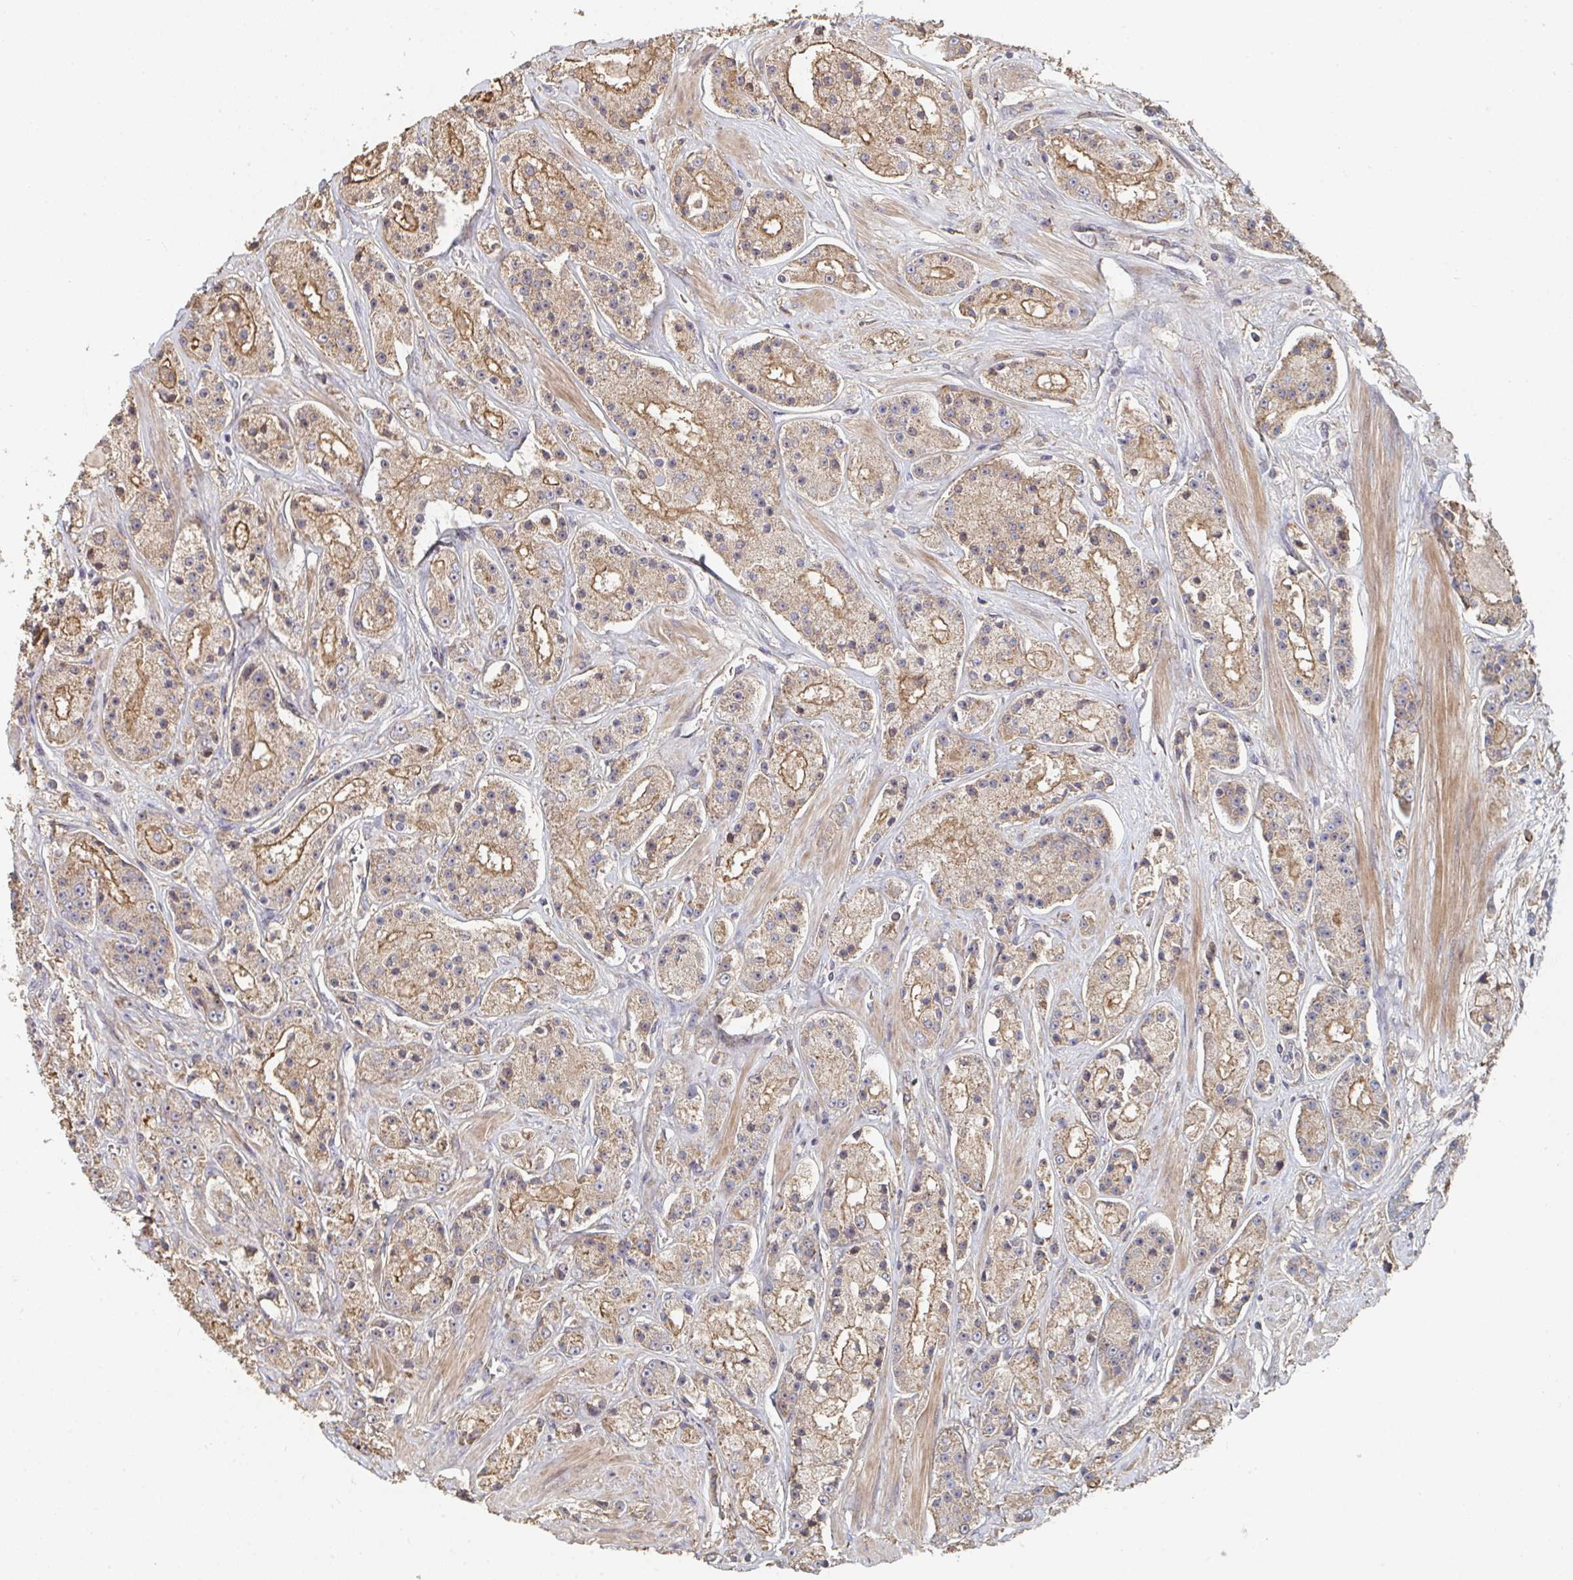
{"staining": {"intensity": "moderate", "quantity": ">75%", "location": "cytoplasmic/membranous"}, "tissue": "prostate cancer", "cell_type": "Tumor cells", "image_type": "cancer", "snomed": [{"axis": "morphology", "description": "Adenocarcinoma, High grade"}, {"axis": "topography", "description": "Prostate"}], "caption": "DAB (3,3'-diaminobenzidine) immunohistochemical staining of human prostate cancer reveals moderate cytoplasmic/membranous protein expression in about >75% of tumor cells. (DAB (3,3'-diaminobenzidine) IHC, brown staining for protein, blue staining for nuclei).", "gene": "PTEN", "patient": {"sex": "male", "age": 67}}